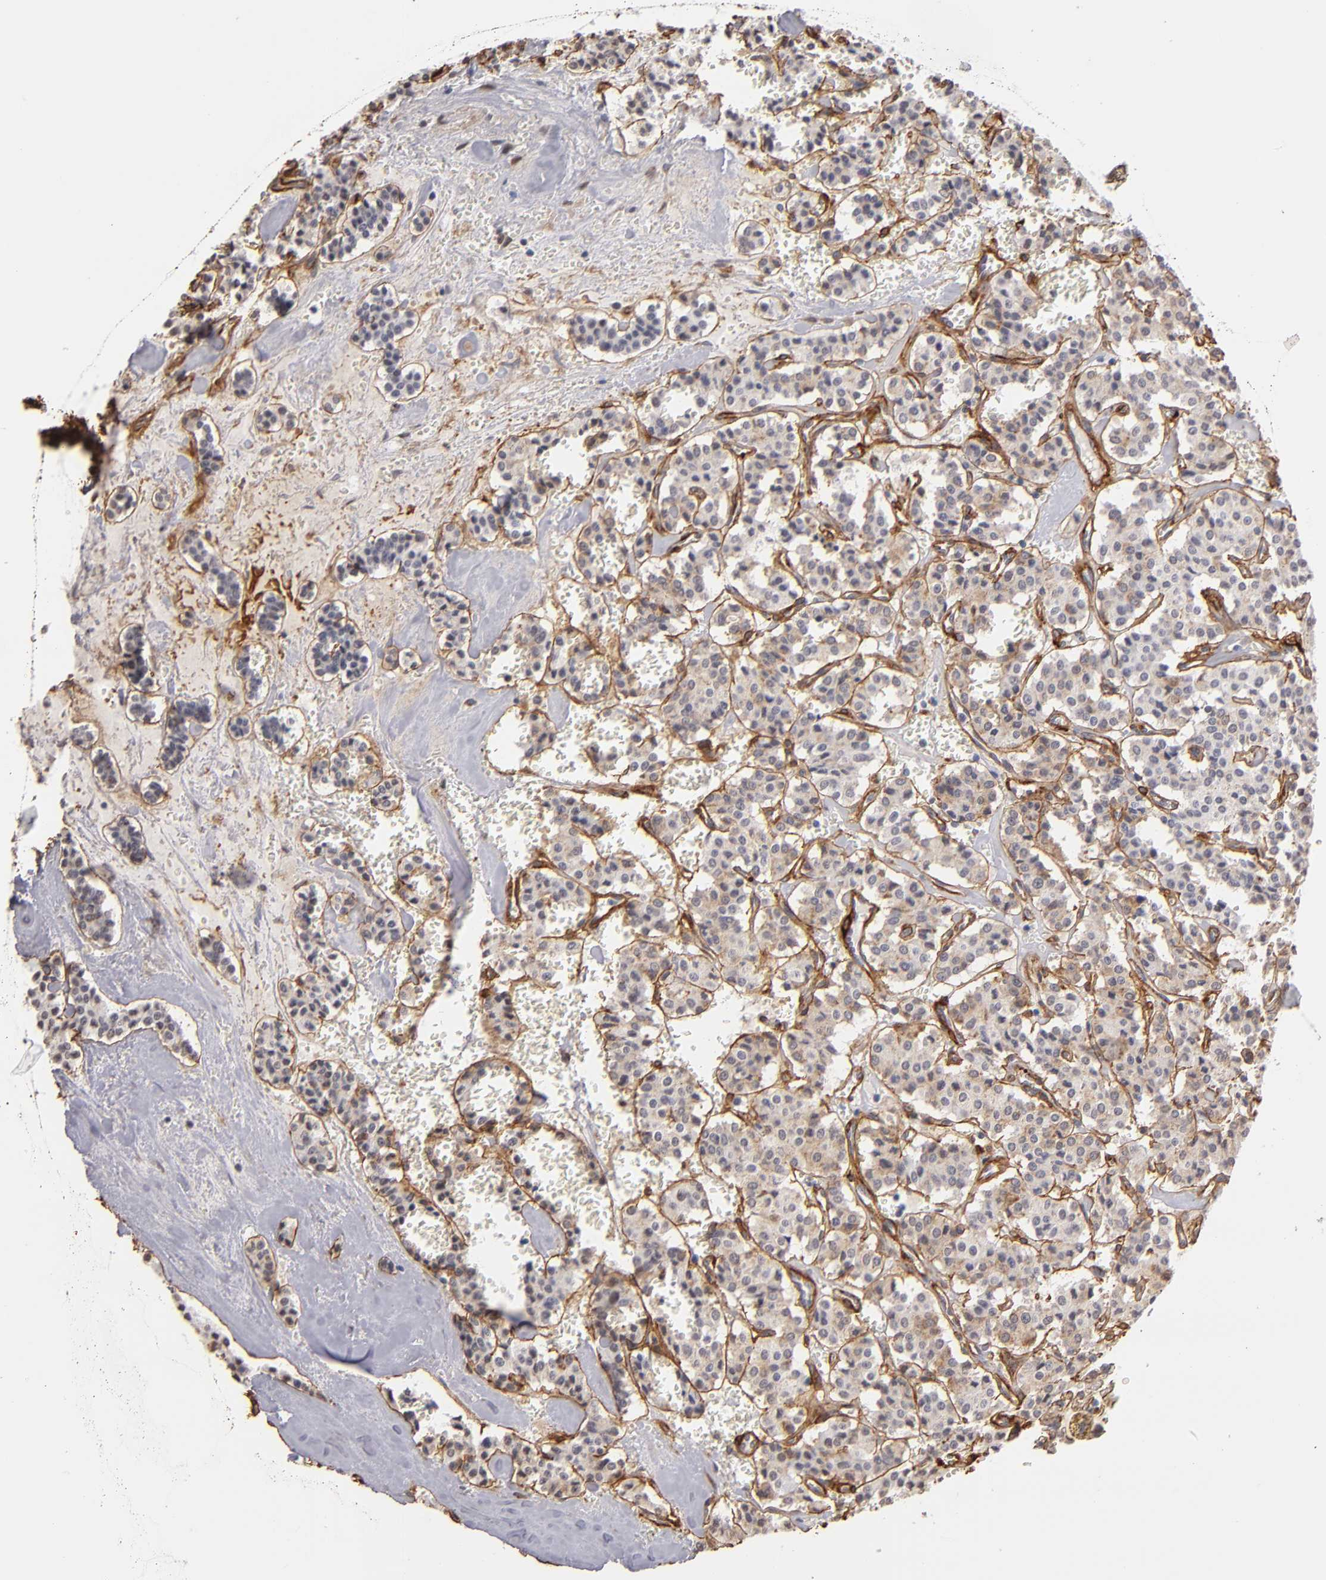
{"staining": {"intensity": "moderate", "quantity": "25%-75%", "location": "cytoplasmic/membranous"}, "tissue": "carcinoid", "cell_type": "Tumor cells", "image_type": "cancer", "snomed": [{"axis": "morphology", "description": "Carcinoid, malignant, NOS"}, {"axis": "topography", "description": "Bronchus"}], "caption": "The histopathology image displays immunohistochemical staining of malignant carcinoid. There is moderate cytoplasmic/membranous staining is present in approximately 25%-75% of tumor cells.", "gene": "LAMC1", "patient": {"sex": "male", "age": 55}}